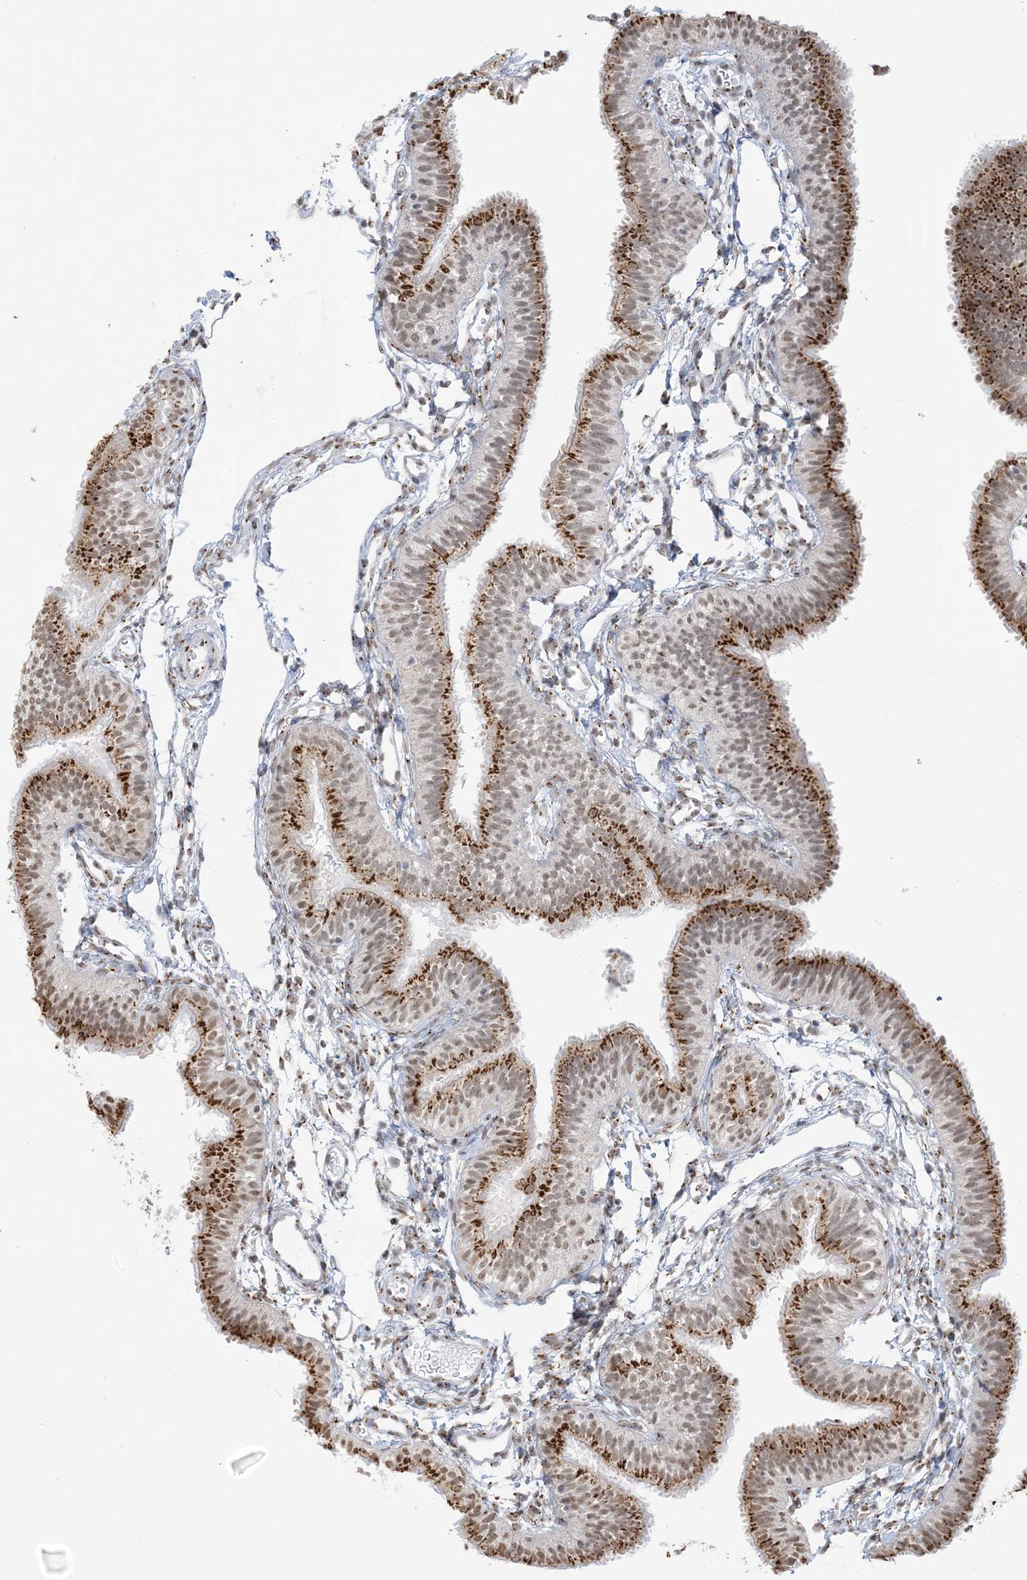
{"staining": {"intensity": "strong", "quantity": ">75%", "location": "cytoplasmic/membranous"}, "tissue": "fallopian tube", "cell_type": "Glandular cells", "image_type": "normal", "snomed": [{"axis": "morphology", "description": "Normal tissue, NOS"}, {"axis": "topography", "description": "Fallopian tube"}], "caption": "Human fallopian tube stained with a brown dye demonstrates strong cytoplasmic/membranous positive positivity in approximately >75% of glandular cells.", "gene": "GPR107", "patient": {"sex": "female", "age": 35}}